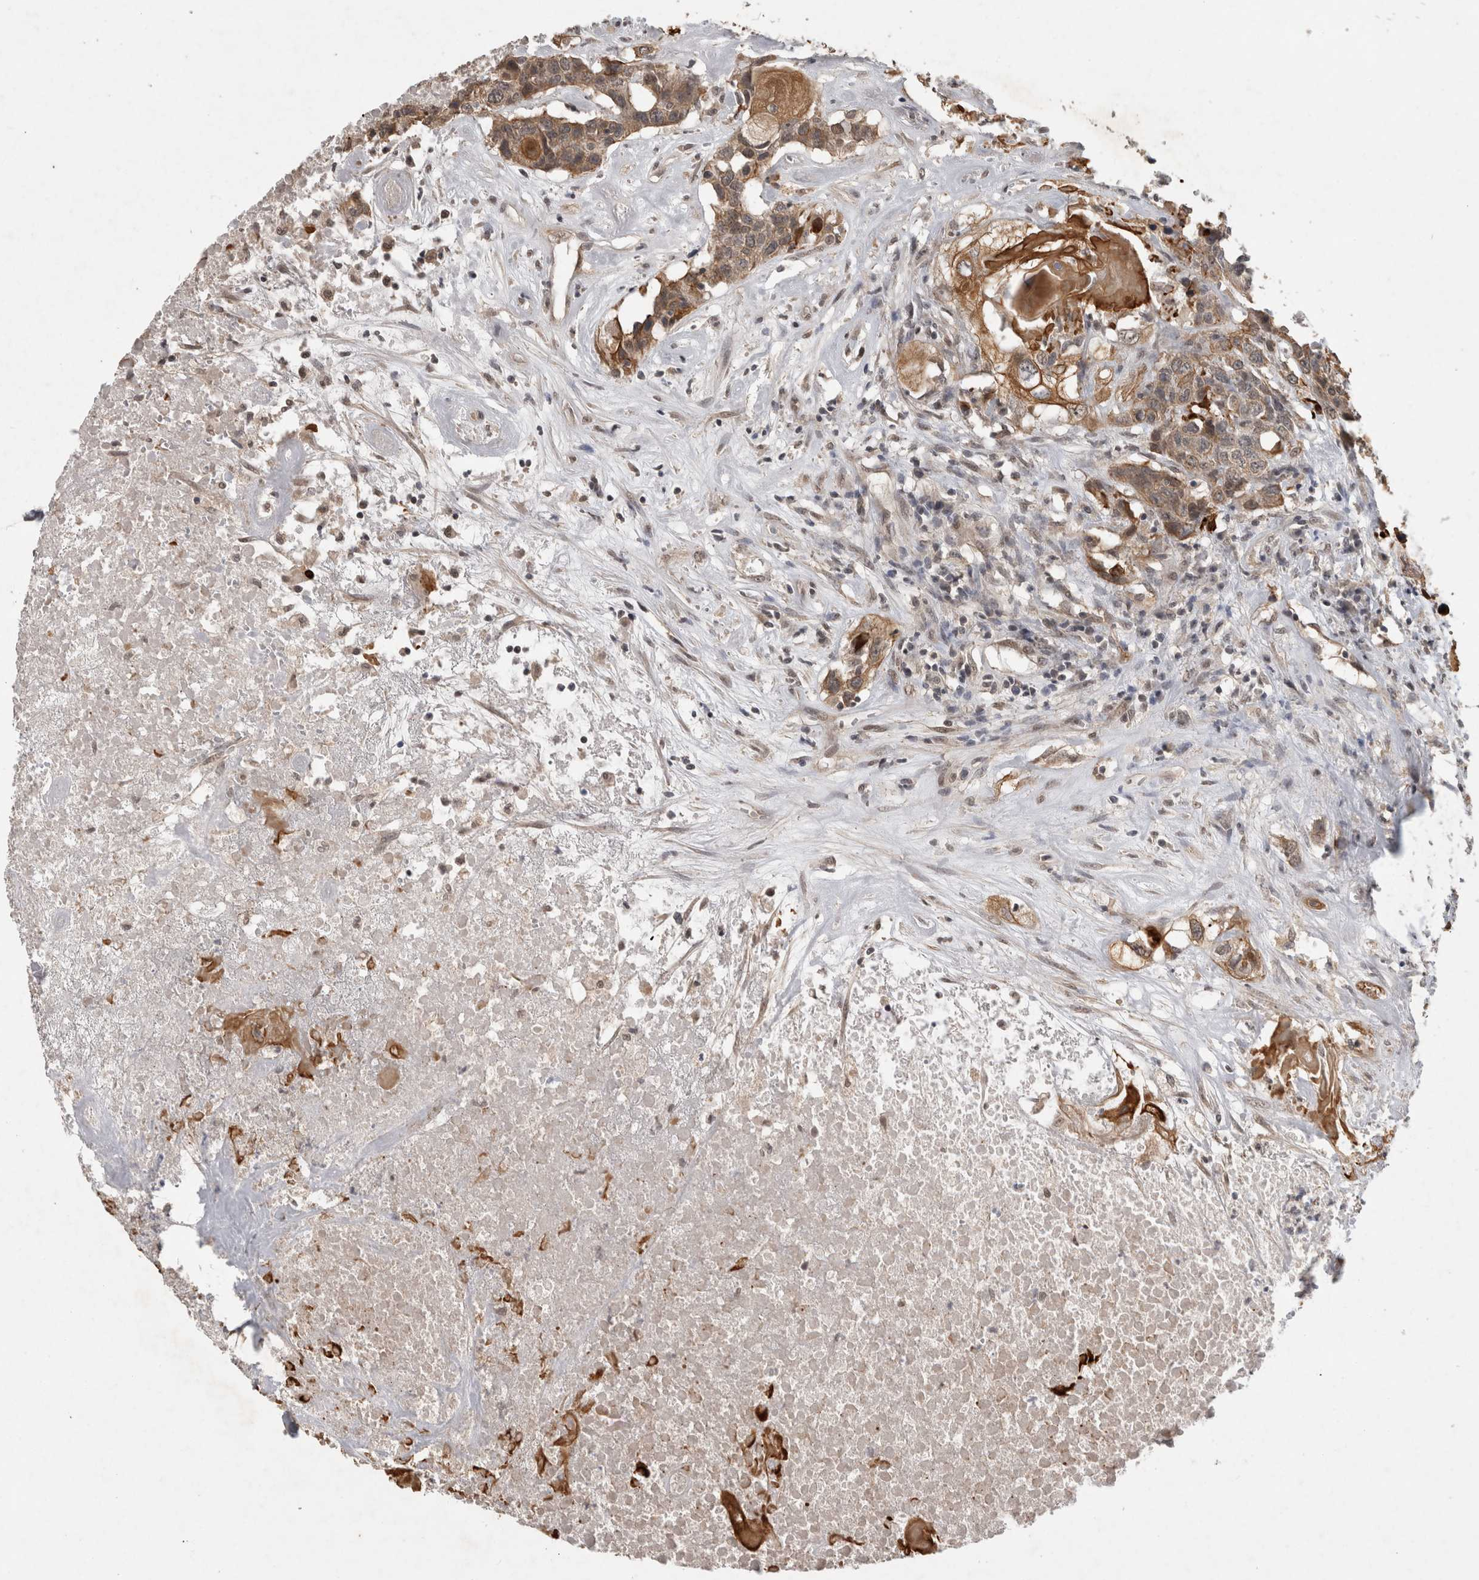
{"staining": {"intensity": "weak", "quantity": "25%-75%", "location": "cytoplasmic/membranous"}, "tissue": "head and neck cancer", "cell_type": "Tumor cells", "image_type": "cancer", "snomed": [{"axis": "morphology", "description": "Squamous cell carcinoma, NOS"}, {"axis": "topography", "description": "Head-Neck"}], "caption": "A histopathology image showing weak cytoplasmic/membranous staining in about 25%-75% of tumor cells in head and neck cancer (squamous cell carcinoma), as visualized by brown immunohistochemical staining.", "gene": "RHPN1", "patient": {"sex": "male", "age": 66}}